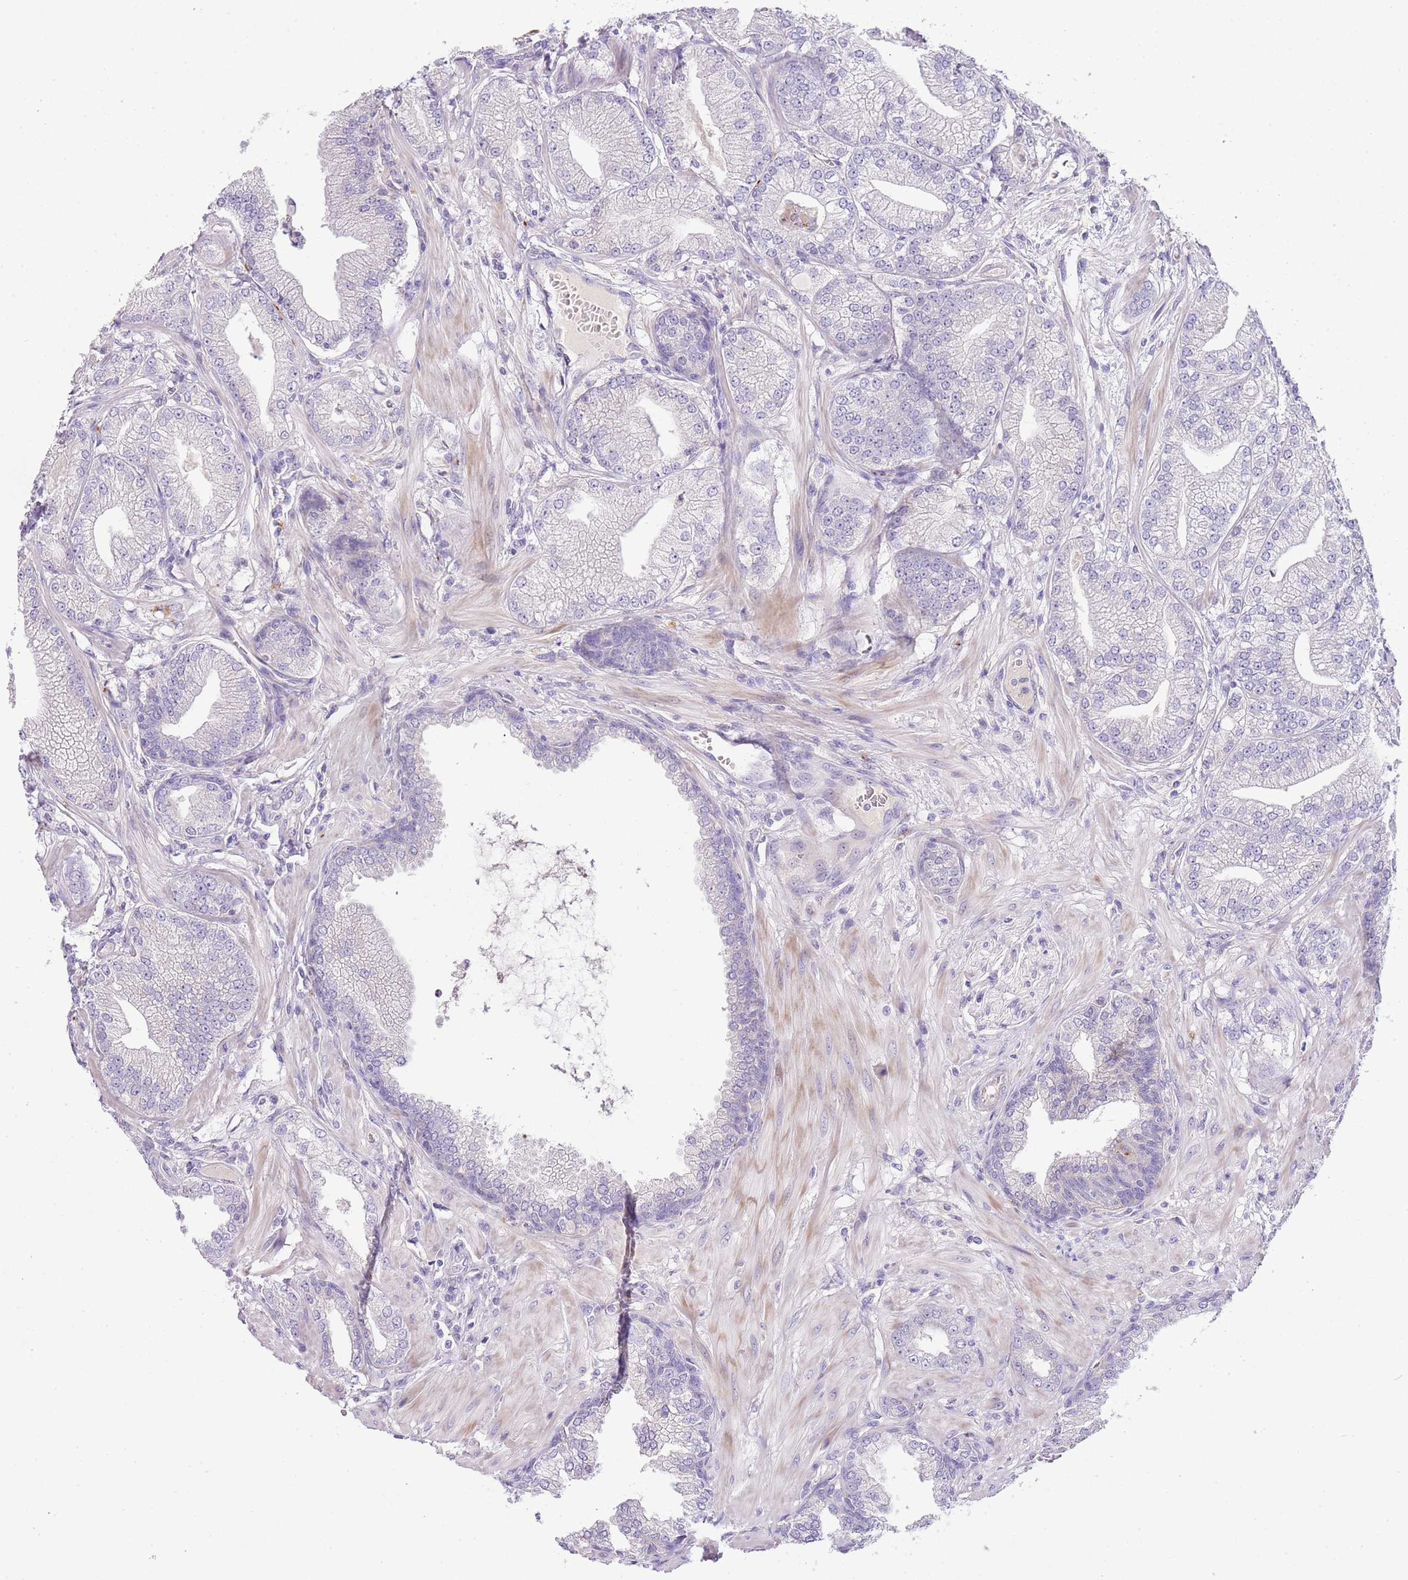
{"staining": {"intensity": "negative", "quantity": "none", "location": "none"}, "tissue": "prostate cancer", "cell_type": "Tumor cells", "image_type": "cancer", "snomed": [{"axis": "morphology", "description": "Adenocarcinoma, Low grade"}, {"axis": "topography", "description": "Prostate"}], "caption": "Tumor cells are negative for protein expression in human prostate adenocarcinoma (low-grade). The staining is performed using DAB (3,3'-diaminobenzidine) brown chromogen with nuclei counter-stained in using hematoxylin.", "gene": "ABHD17A", "patient": {"sex": "male", "age": 55}}